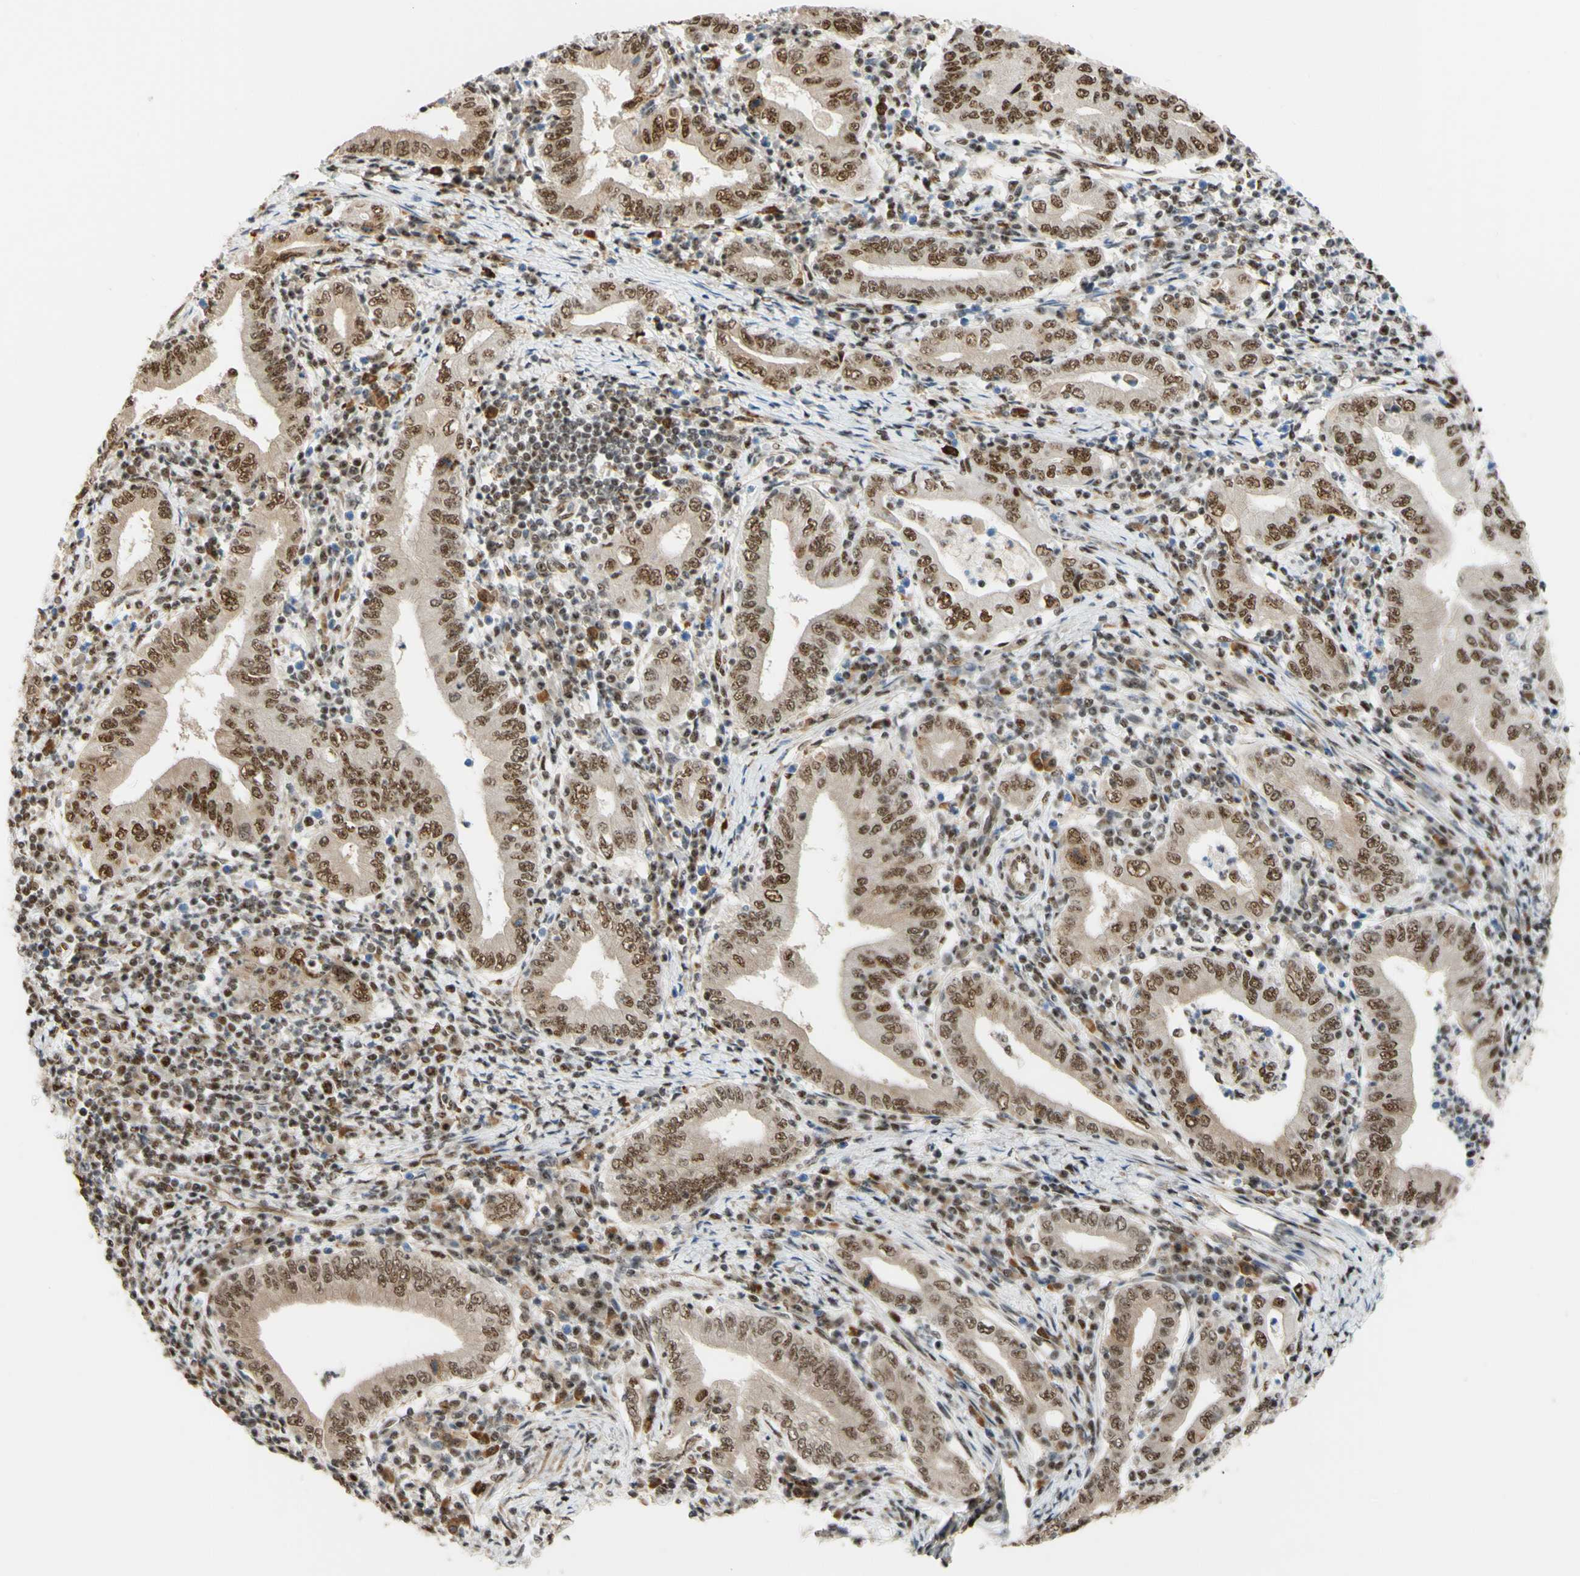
{"staining": {"intensity": "moderate", "quantity": ">75%", "location": "nuclear"}, "tissue": "stomach cancer", "cell_type": "Tumor cells", "image_type": "cancer", "snomed": [{"axis": "morphology", "description": "Normal tissue, NOS"}, {"axis": "morphology", "description": "Adenocarcinoma, NOS"}, {"axis": "topography", "description": "Esophagus"}, {"axis": "topography", "description": "Stomach, upper"}, {"axis": "topography", "description": "Peripheral nerve tissue"}], "caption": "Immunohistochemistry of adenocarcinoma (stomach) reveals medium levels of moderate nuclear expression in about >75% of tumor cells. (Brightfield microscopy of DAB IHC at high magnification).", "gene": "SAP18", "patient": {"sex": "male", "age": 62}}